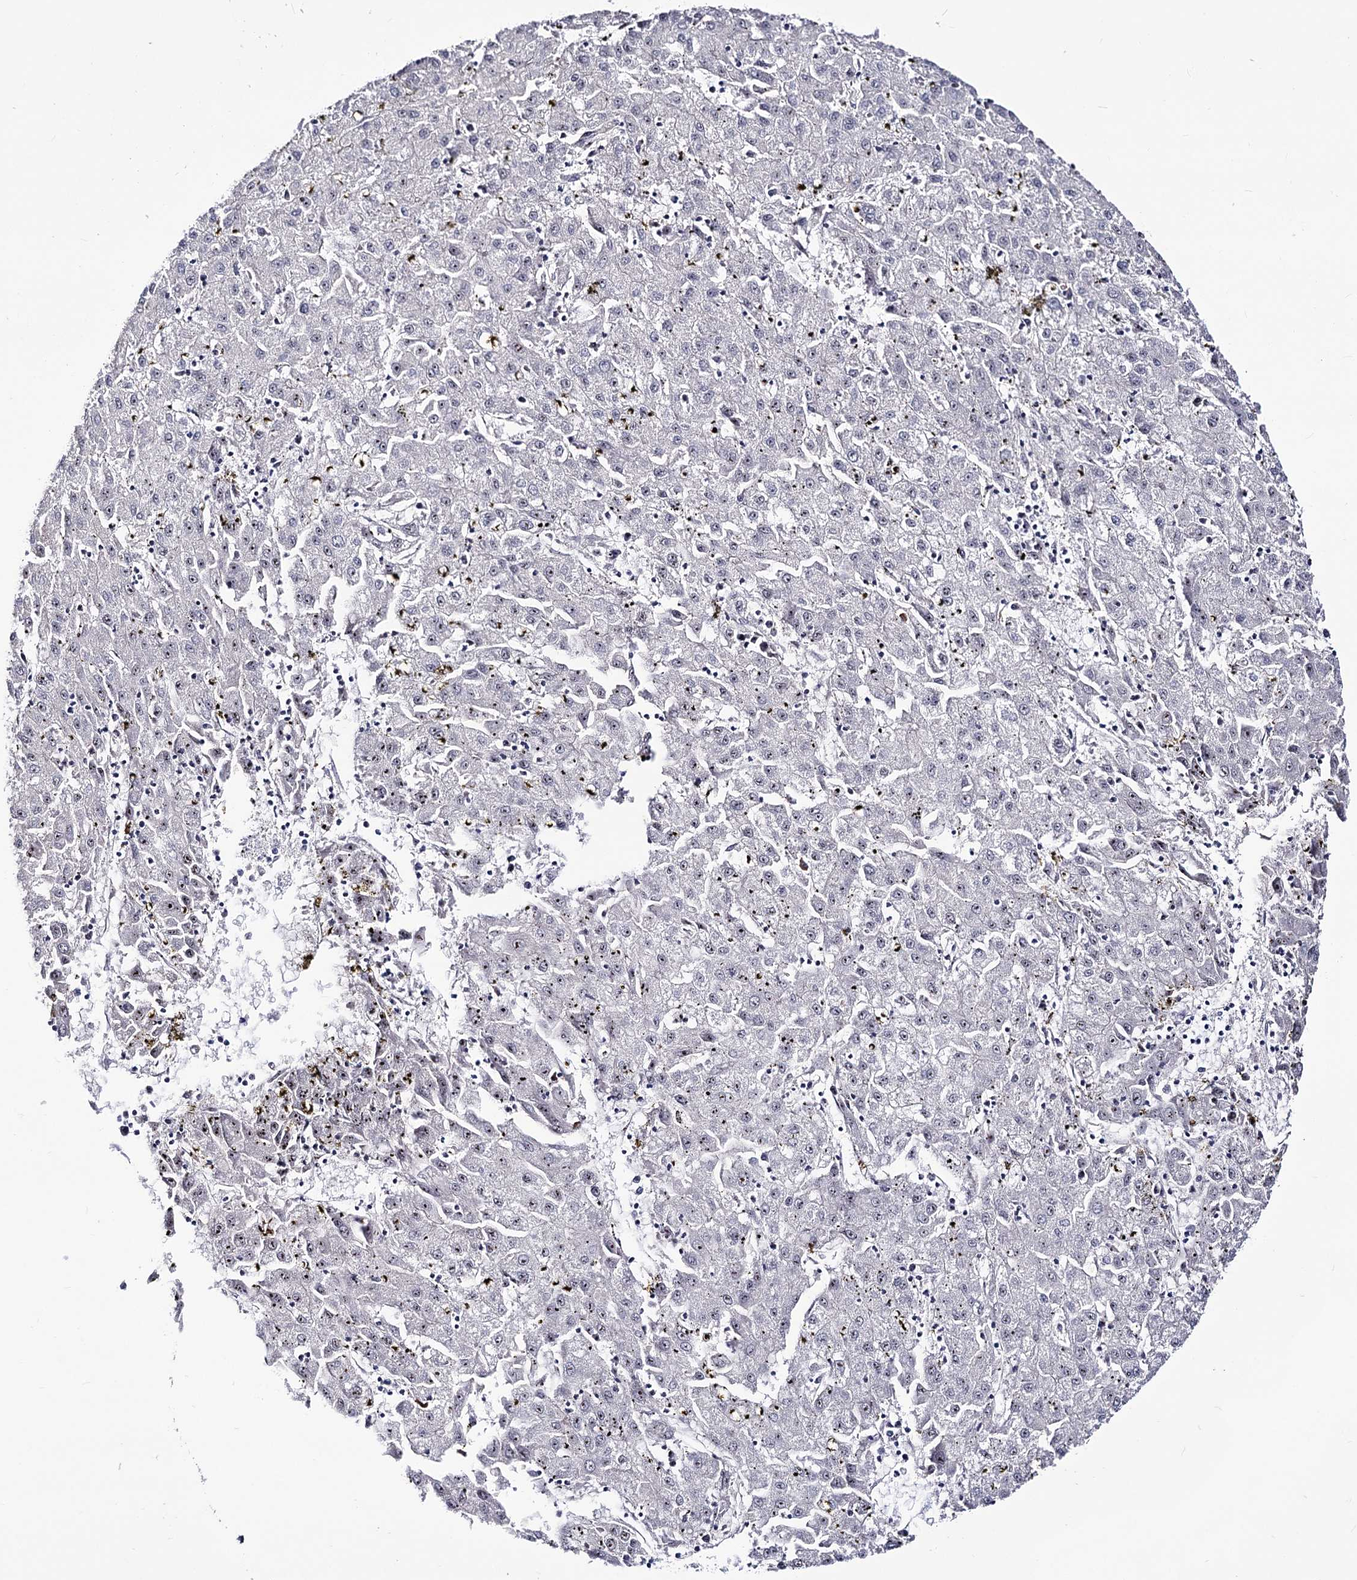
{"staining": {"intensity": "negative", "quantity": "none", "location": "none"}, "tissue": "liver cancer", "cell_type": "Tumor cells", "image_type": "cancer", "snomed": [{"axis": "morphology", "description": "Carcinoma, Hepatocellular, NOS"}, {"axis": "topography", "description": "Liver"}], "caption": "This is a photomicrograph of immunohistochemistry (IHC) staining of hepatocellular carcinoma (liver), which shows no staining in tumor cells.", "gene": "PCGF5", "patient": {"sex": "male", "age": 72}}